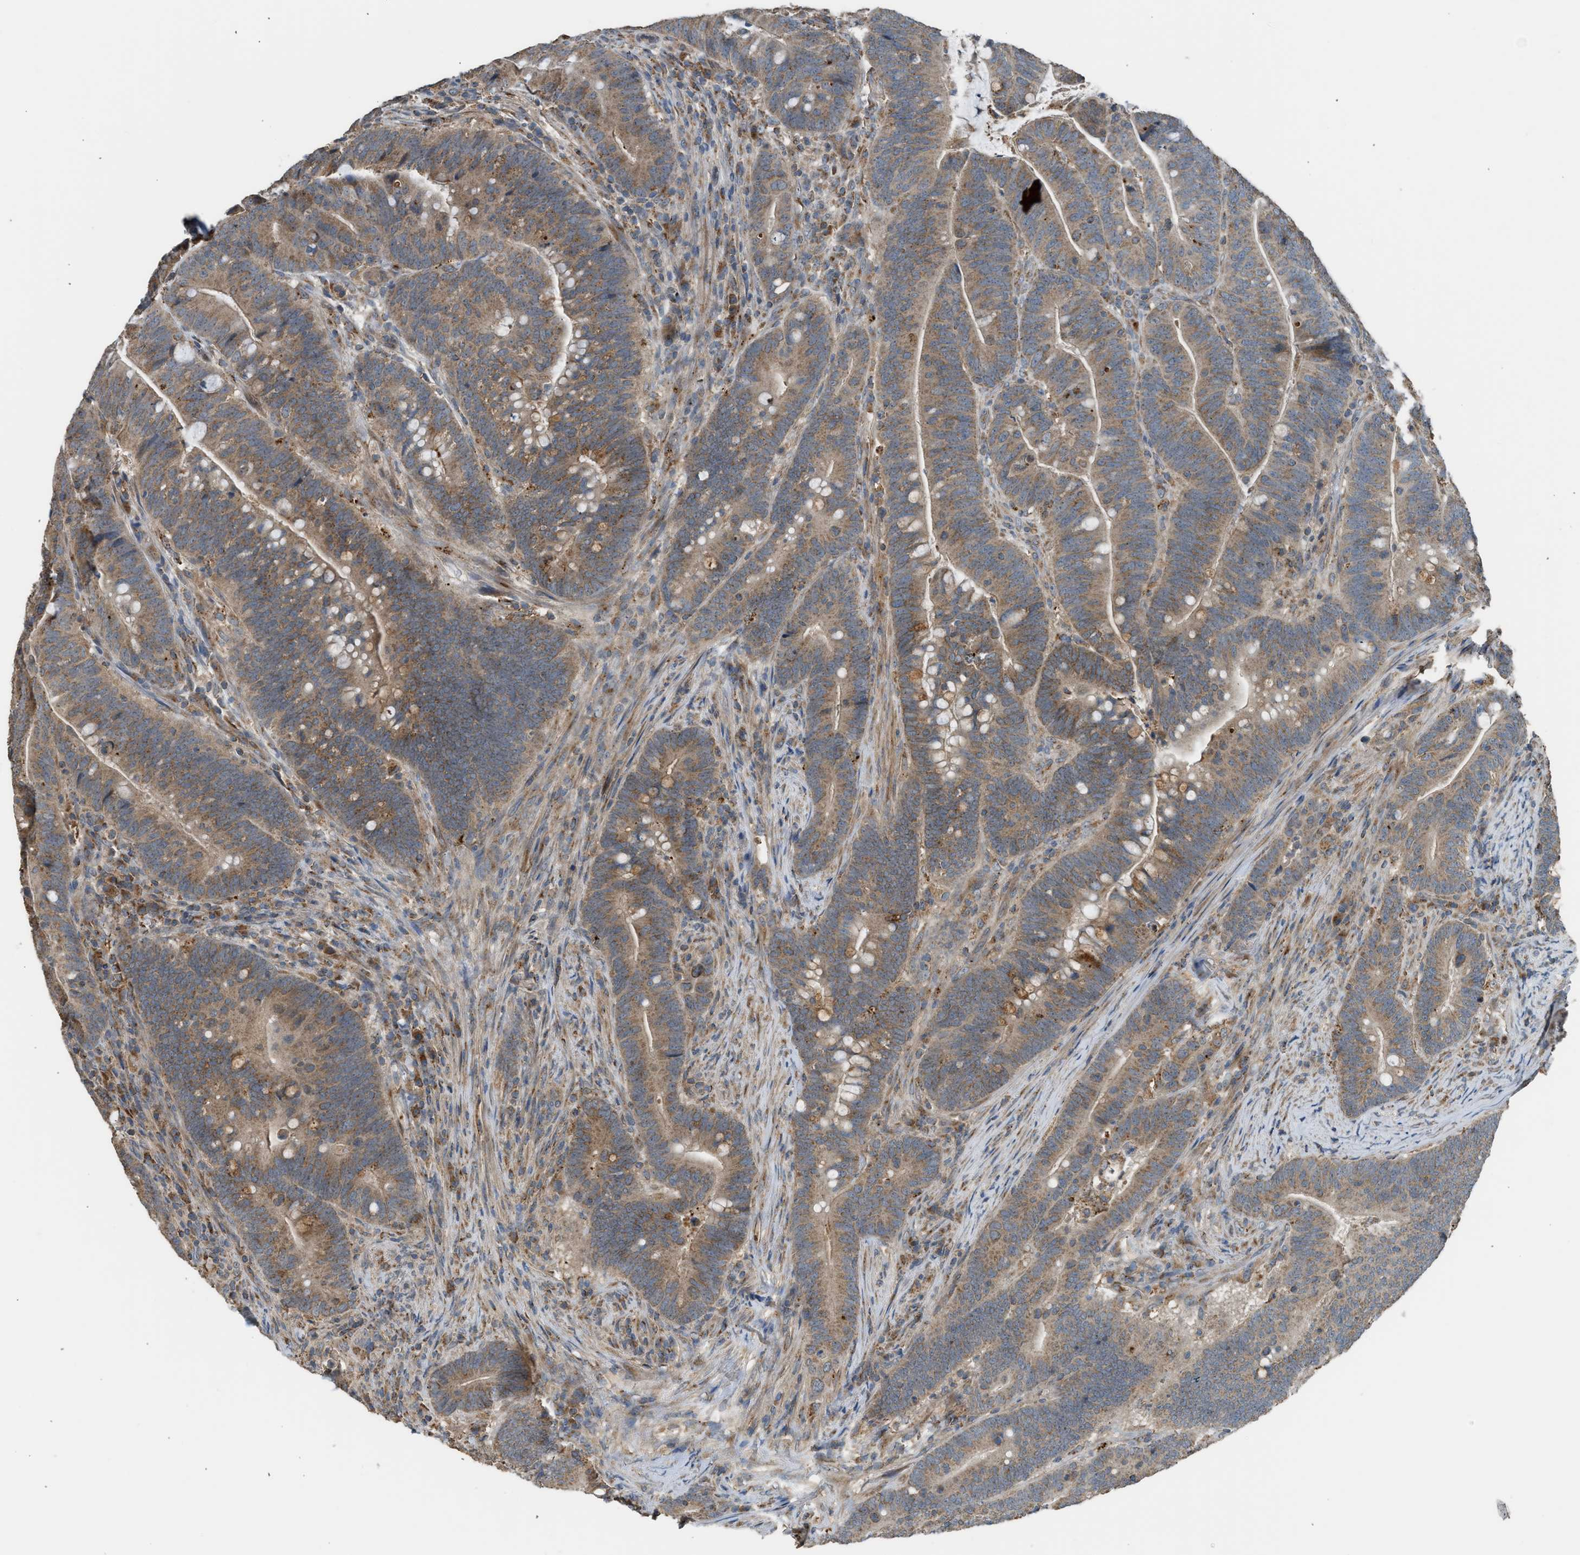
{"staining": {"intensity": "moderate", "quantity": ">75%", "location": "cytoplasmic/membranous"}, "tissue": "colorectal cancer", "cell_type": "Tumor cells", "image_type": "cancer", "snomed": [{"axis": "morphology", "description": "Normal tissue, NOS"}, {"axis": "morphology", "description": "Adenocarcinoma, NOS"}, {"axis": "topography", "description": "Colon"}], "caption": "Colorectal cancer (adenocarcinoma) was stained to show a protein in brown. There is medium levels of moderate cytoplasmic/membranous expression in about >75% of tumor cells.", "gene": "STARD3", "patient": {"sex": "female", "age": 66}}